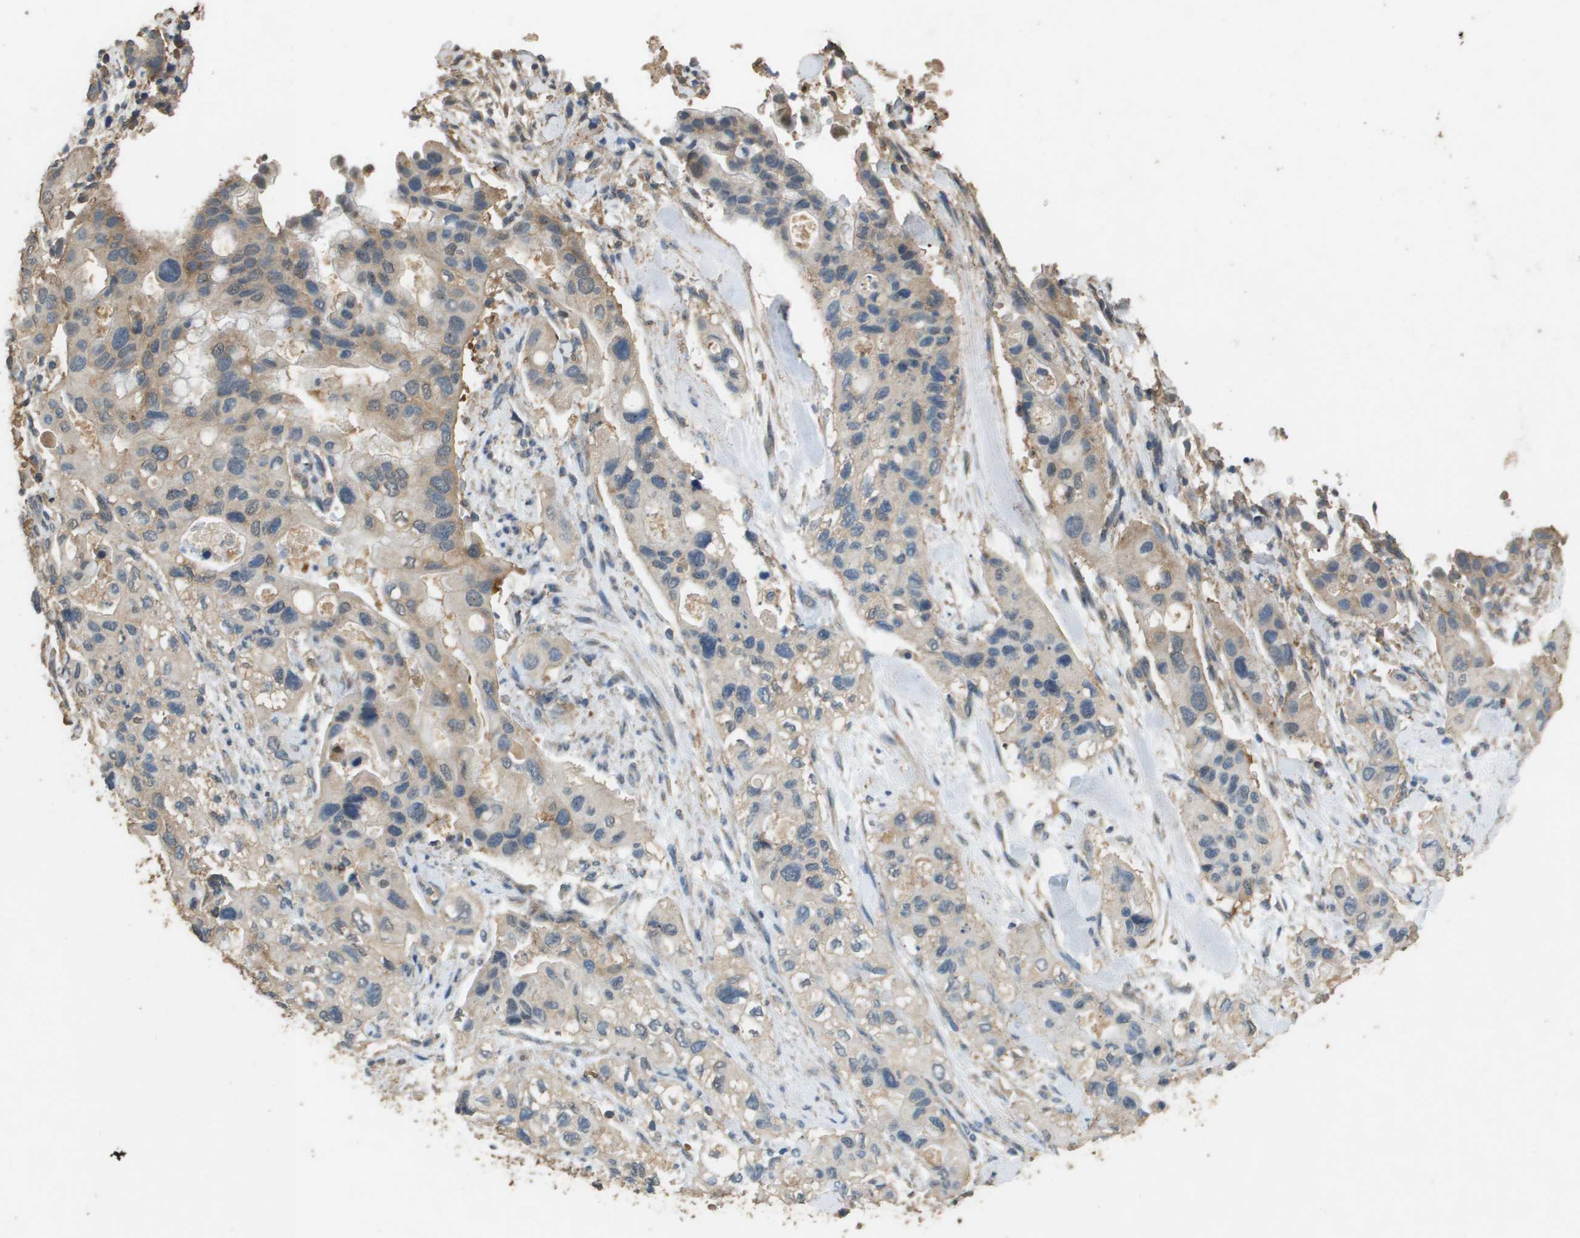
{"staining": {"intensity": "weak", "quantity": "25%-75%", "location": "cytoplasmic/membranous"}, "tissue": "pancreatic cancer", "cell_type": "Tumor cells", "image_type": "cancer", "snomed": [{"axis": "morphology", "description": "Adenocarcinoma, NOS"}, {"axis": "topography", "description": "Pancreas"}], "caption": "Immunohistochemistry of human pancreatic adenocarcinoma demonstrates low levels of weak cytoplasmic/membranous positivity in approximately 25%-75% of tumor cells.", "gene": "MS4A7", "patient": {"sex": "female", "age": 56}}